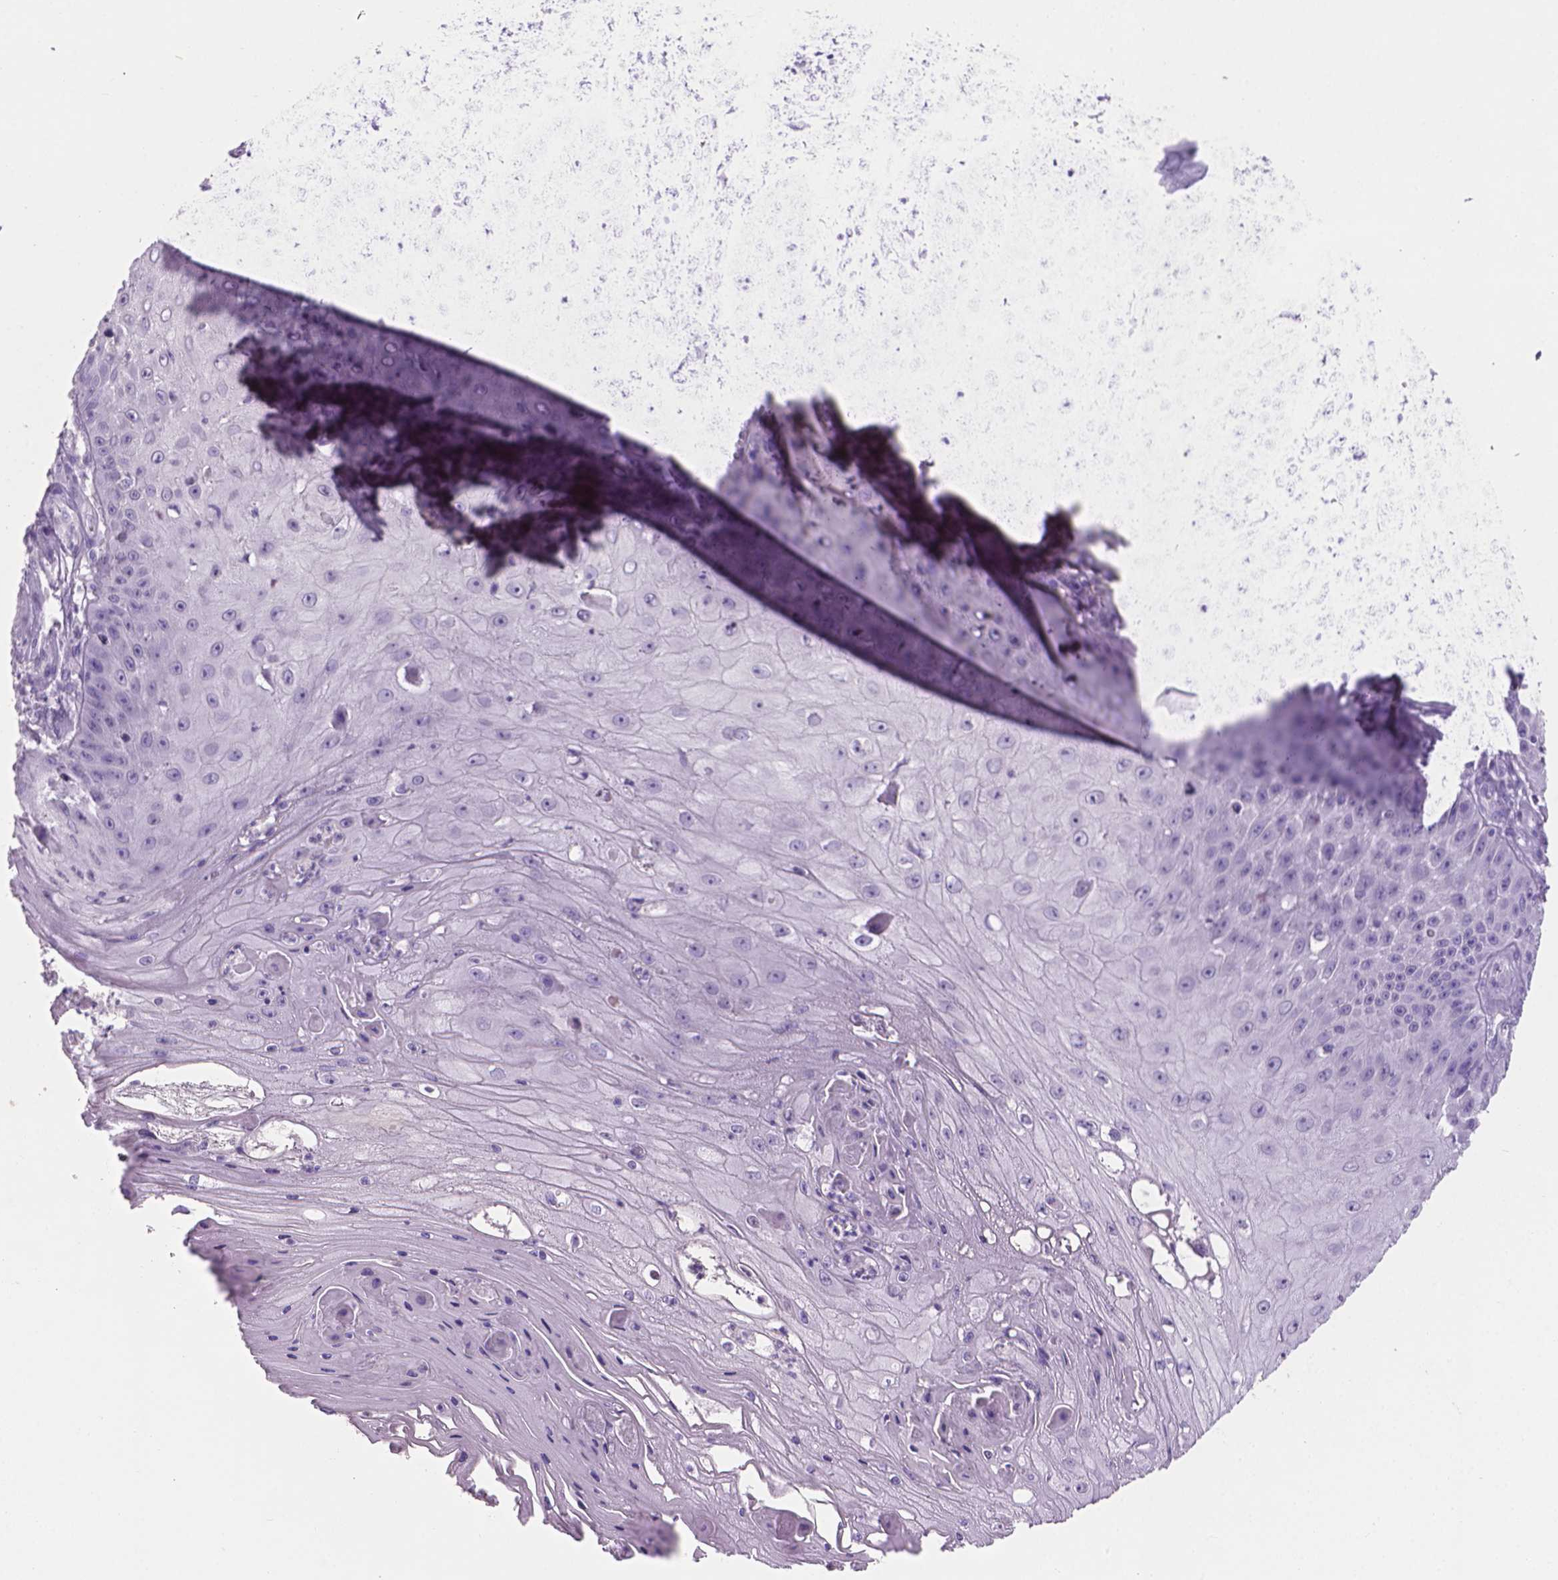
{"staining": {"intensity": "negative", "quantity": "none", "location": "none"}, "tissue": "skin cancer", "cell_type": "Tumor cells", "image_type": "cancer", "snomed": [{"axis": "morphology", "description": "Squamous cell carcinoma, NOS"}, {"axis": "topography", "description": "Skin"}], "caption": "Human skin cancer (squamous cell carcinoma) stained for a protein using IHC exhibits no expression in tumor cells.", "gene": "XPNPEP2", "patient": {"sex": "male", "age": 70}}